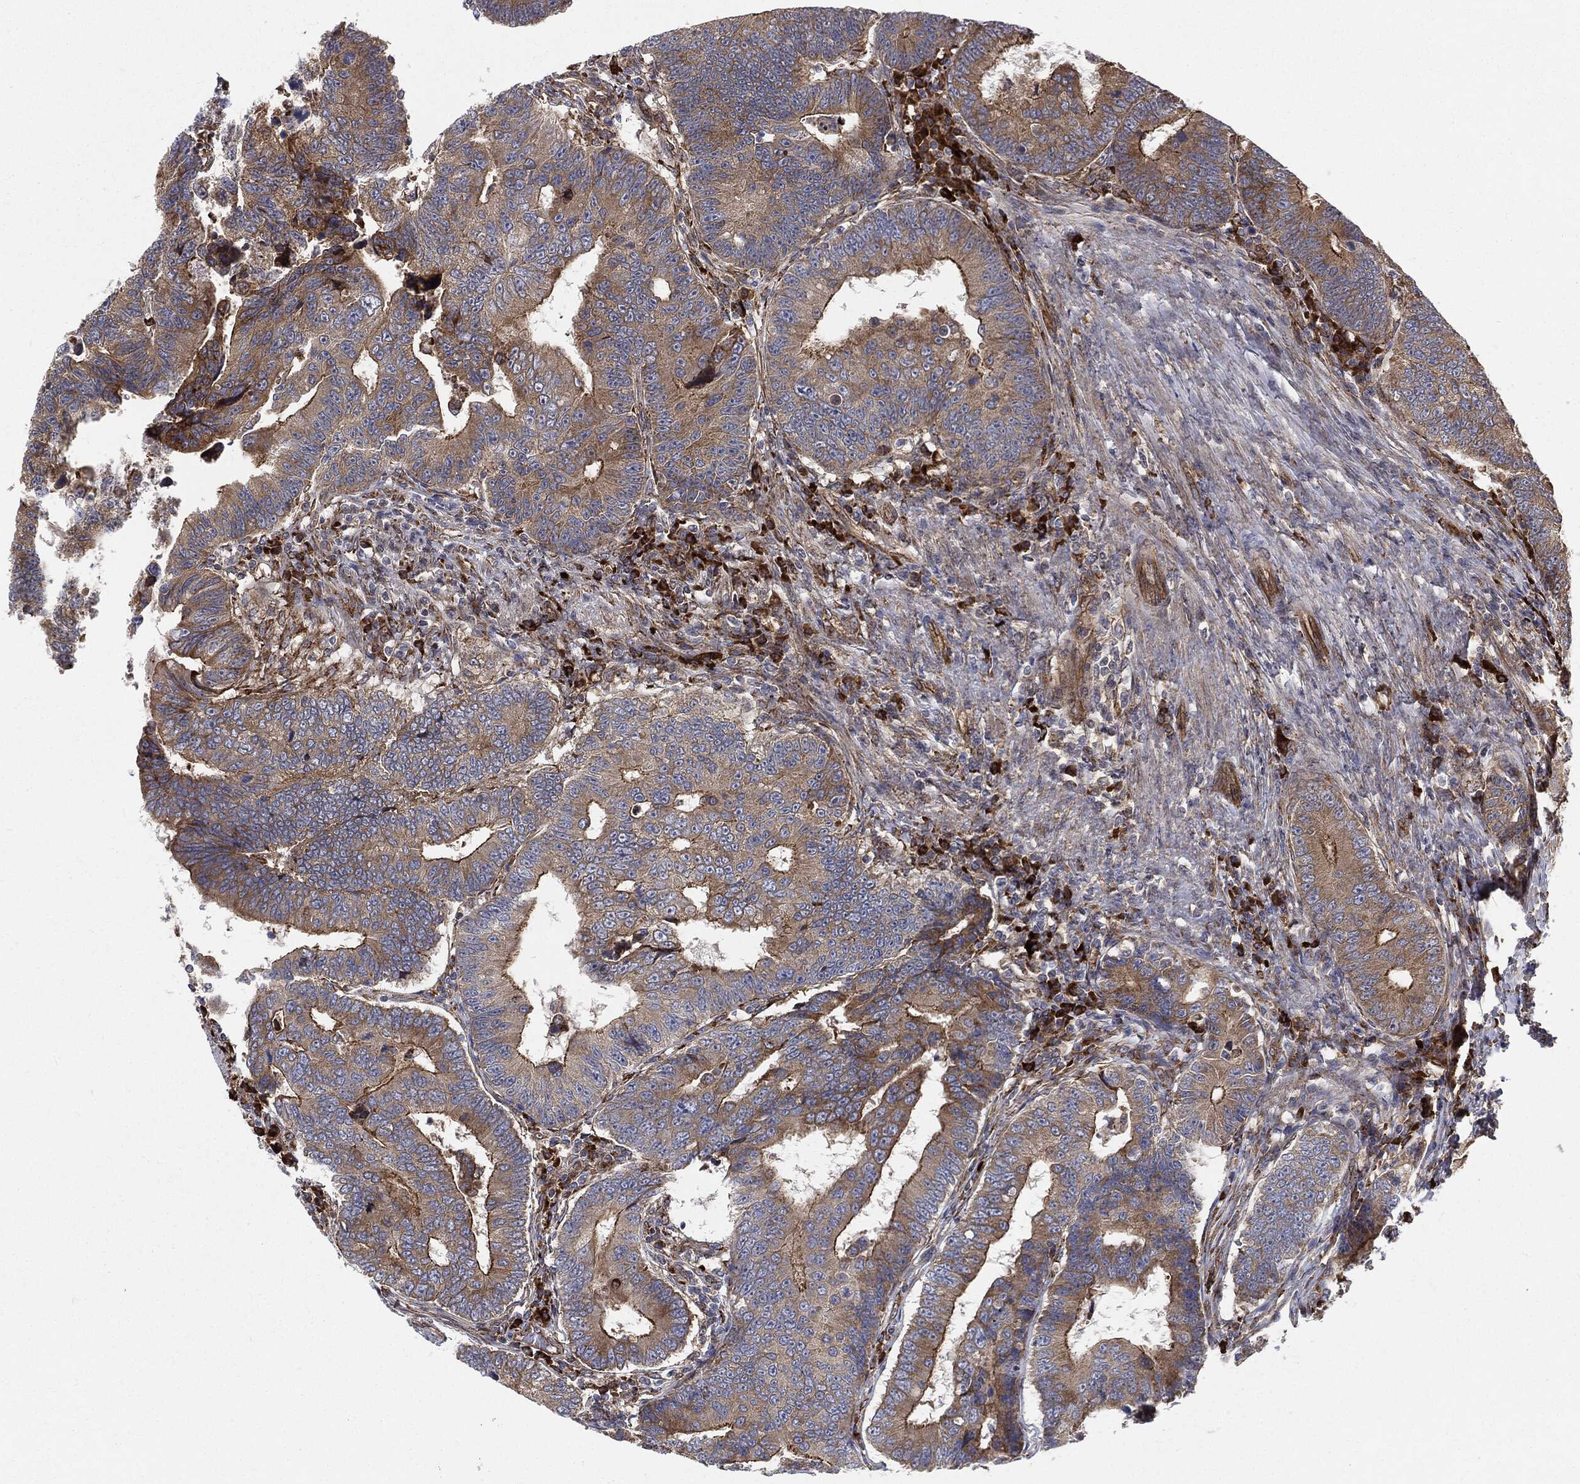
{"staining": {"intensity": "moderate", "quantity": ">75%", "location": "cytoplasmic/membranous"}, "tissue": "colorectal cancer", "cell_type": "Tumor cells", "image_type": "cancer", "snomed": [{"axis": "morphology", "description": "Adenocarcinoma, NOS"}, {"axis": "topography", "description": "Colon"}], "caption": "Human colorectal cancer stained for a protein (brown) displays moderate cytoplasmic/membranous positive positivity in about >75% of tumor cells.", "gene": "CYLD", "patient": {"sex": "female", "age": 72}}